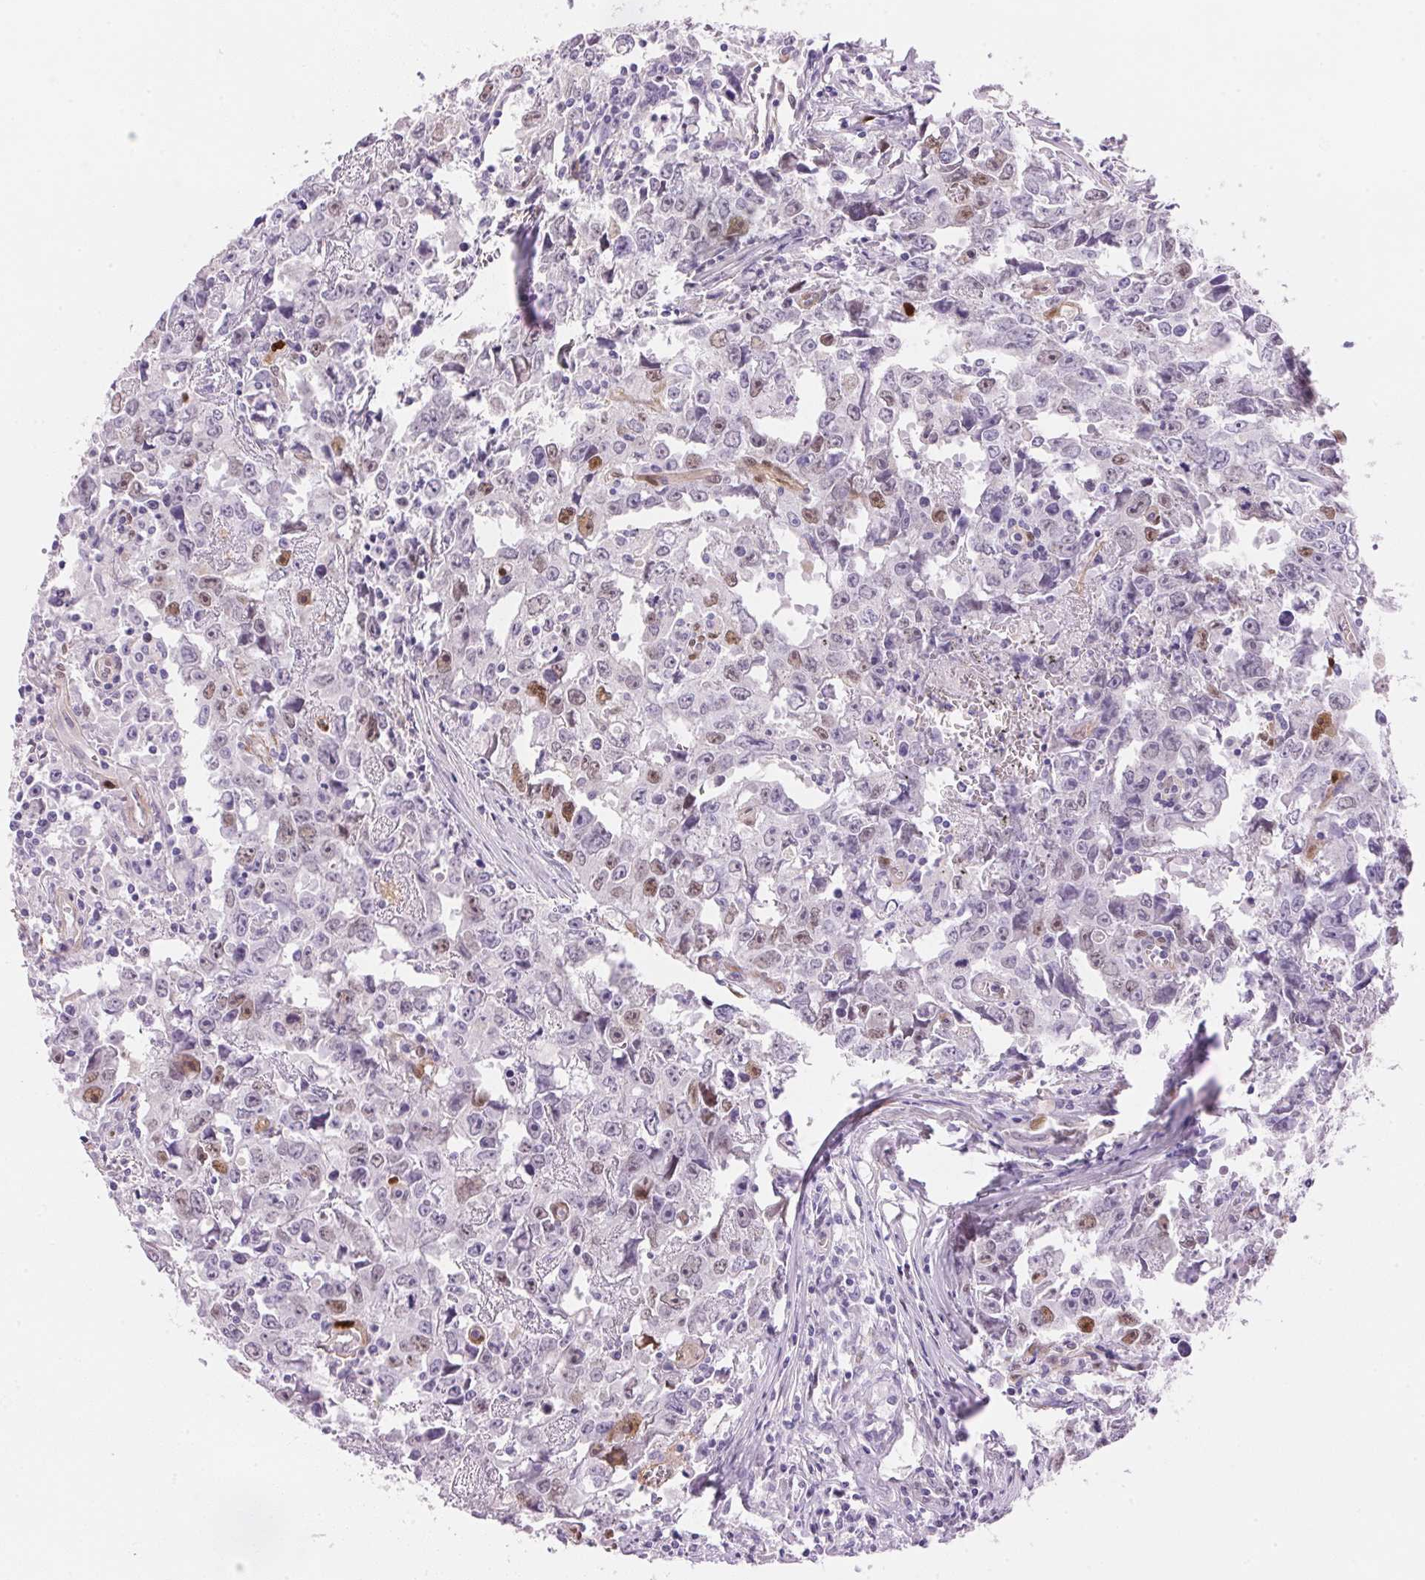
{"staining": {"intensity": "moderate", "quantity": "<25%", "location": "nuclear"}, "tissue": "testis cancer", "cell_type": "Tumor cells", "image_type": "cancer", "snomed": [{"axis": "morphology", "description": "Carcinoma, Embryonal, NOS"}, {"axis": "topography", "description": "Testis"}], "caption": "Protein expression analysis of human testis cancer reveals moderate nuclear expression in about <25% of tumor cells. The staining is performed using DAB brown chromogen to label protein expression. The nuclei are counter-stained blue using hematoxylin.", "gene": "SMTN", "patient": {"sex": "male", "age": 22}}